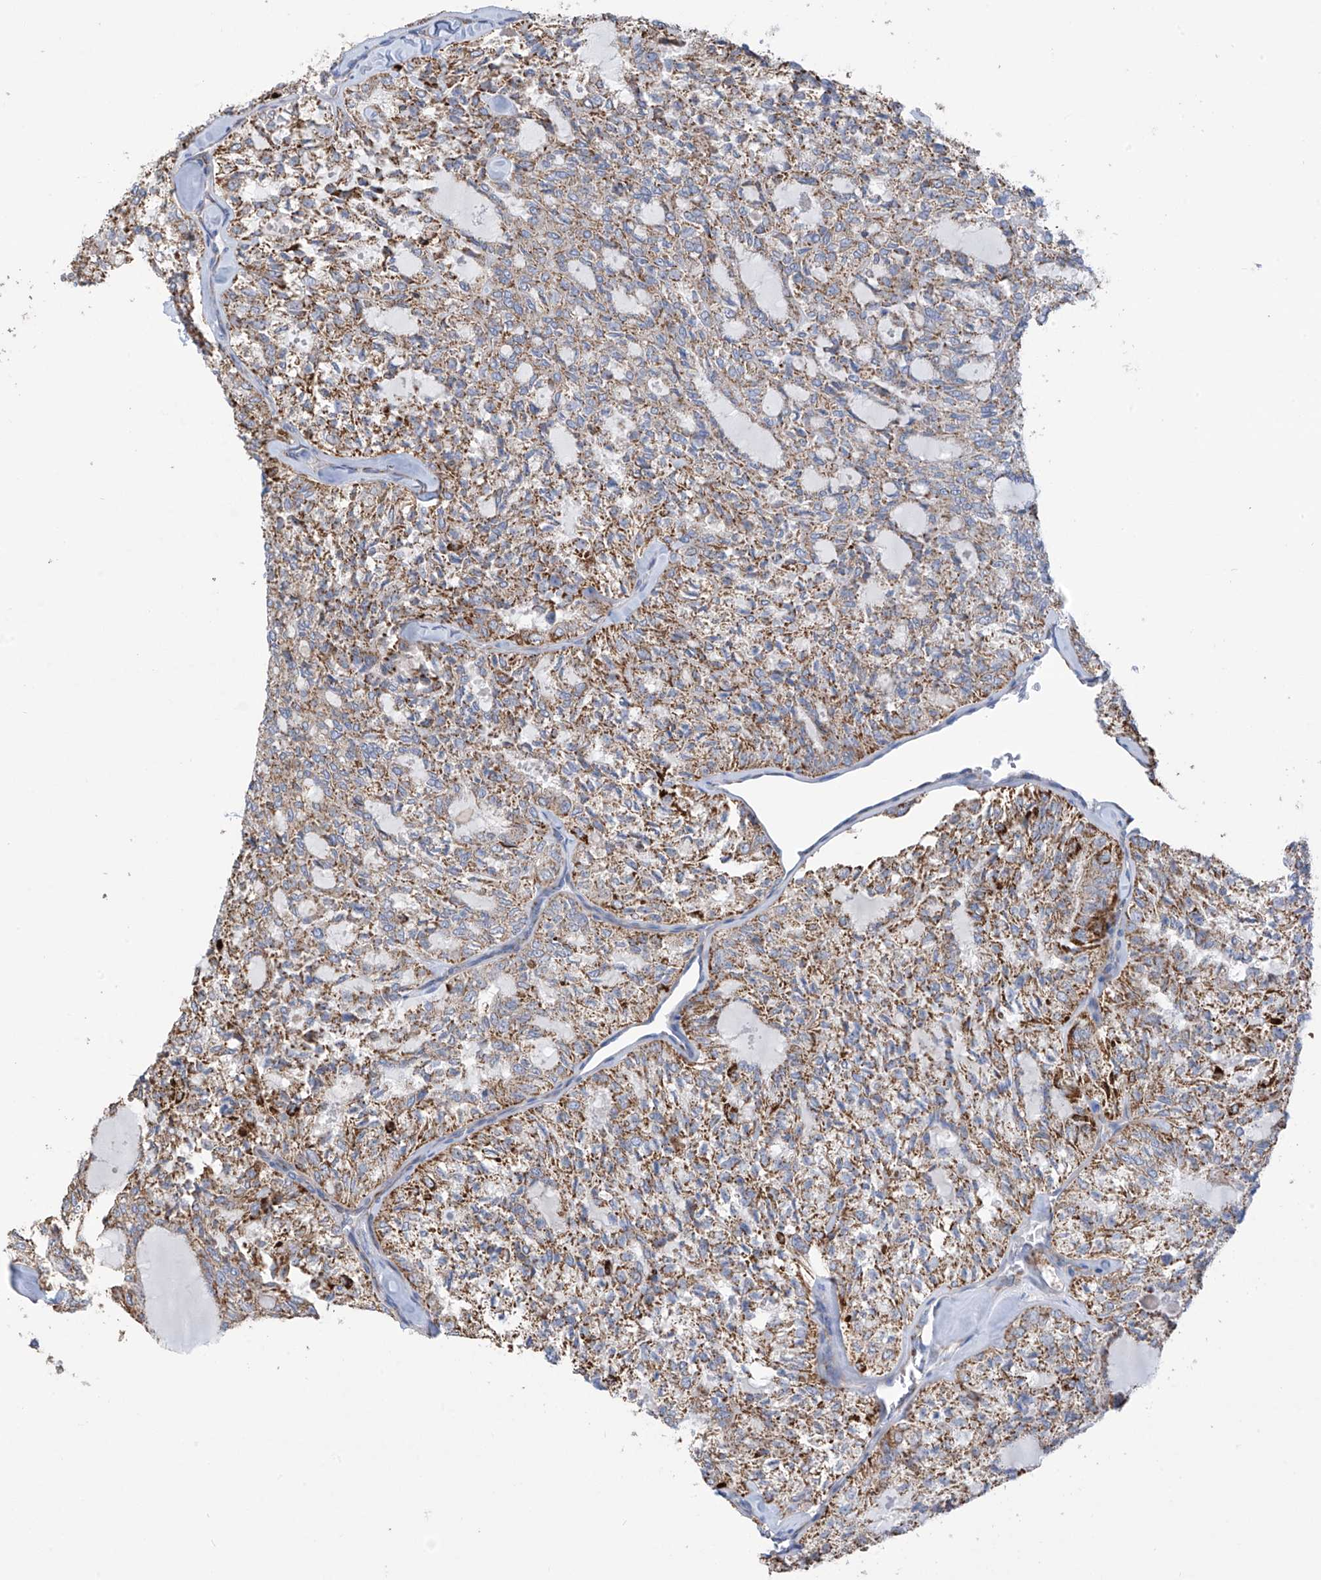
{"staining": {"intensity": "moderate", "quantity": ">75%", "location": "cytoplasmic/membranous"}, "tissue": "thyroid cancer", "cell_type": "Tumor cells", "image_type": "cancer", "snomed": [{"axis": "morphology", "description": "Follicular adenoma carcinoma, NOS"}, {"axis": "topography", "description": "Thyroid gland"}], "caption": "Thyroid cancer stained with DAB (3,3'-diaminobenzidine) IHC reveals medium levels of moderate cytoplasmic/membranous staining in about >75% of tumor cells.", "gene": "EIF5B", "patient": {"sex": "male", "age": 75}}